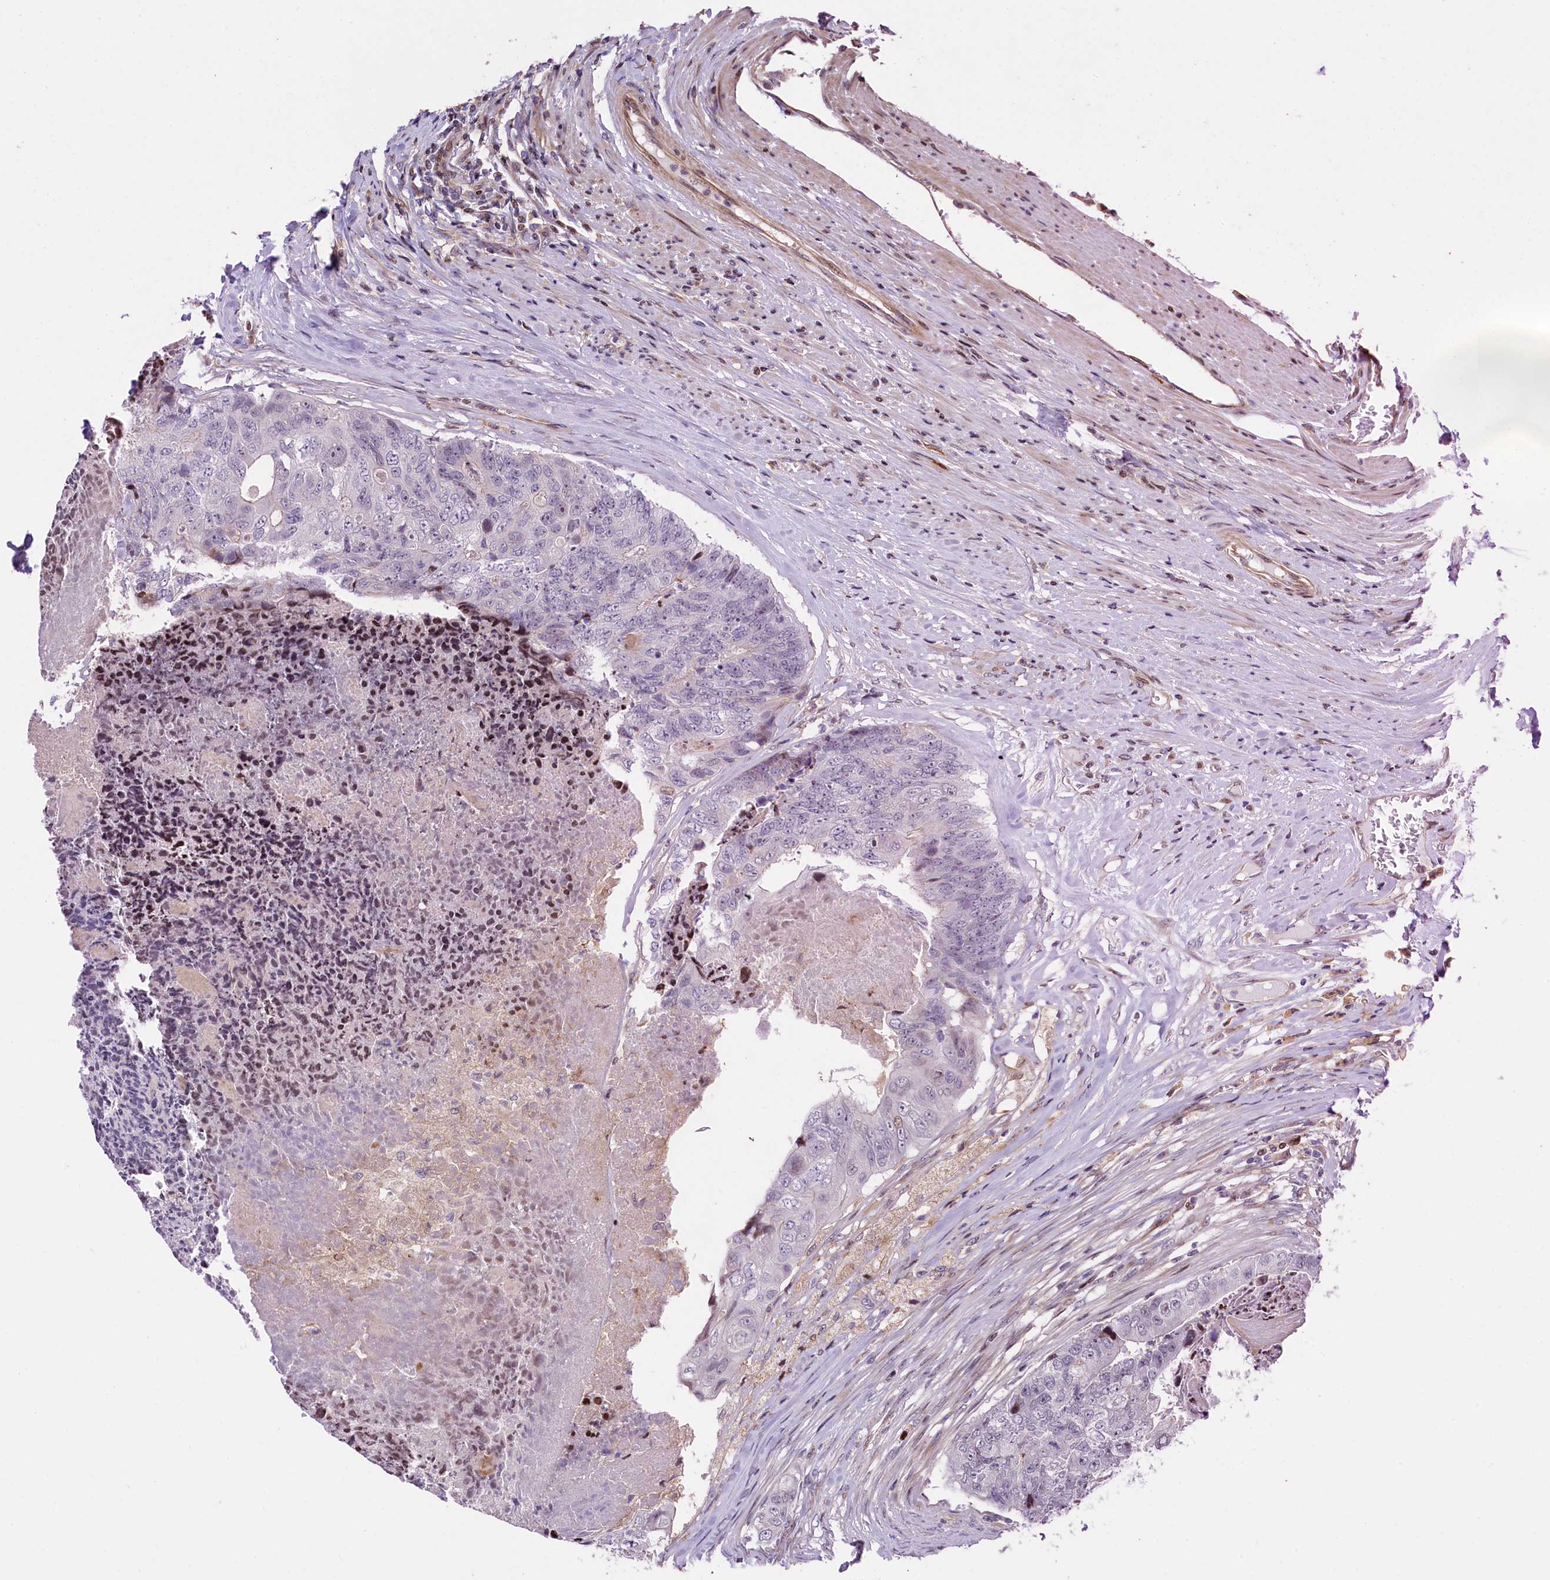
{"staining": {"intensity": "negative", "quantity": "none", "location": "none"}, "tissue": "colorectal cancer", "cell_type": "Tumor cells", "image_type": "cancer", "snomed": [{"axis": "morphology", "description": "Adenocarcinoma, NOS"}, {"axis": "topography", "description": "Colon"}], "caption": "Immunohistochemical staining of colorectal cancer demonstrates no significant expression in tumor cells.", "gene": "TGDS", "patient": {"sex": "female", "age": 67}}